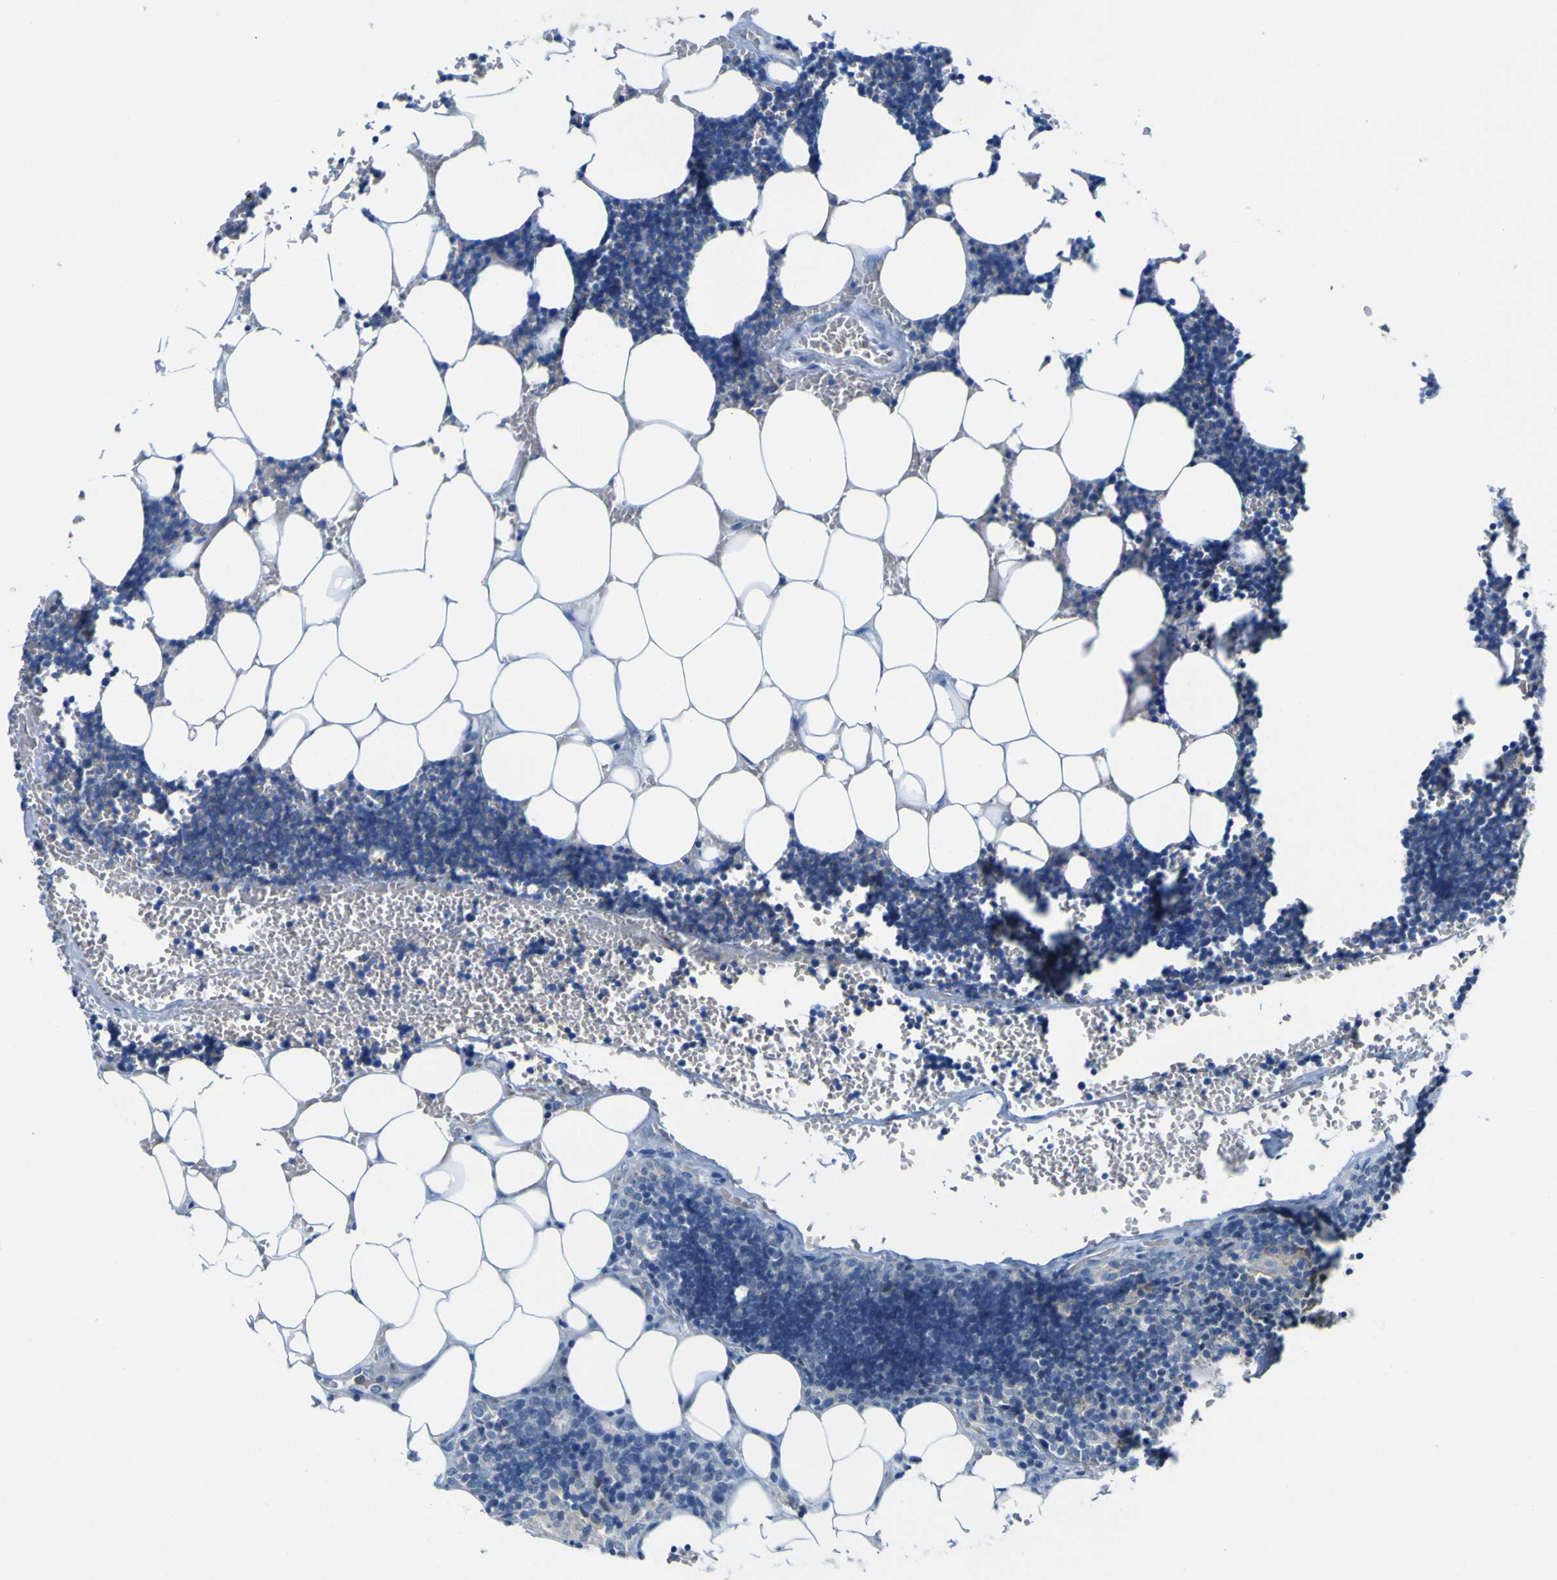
{"staining": {"intensity": "moderate", "quantity": "<25%", "location": "cytoplasmic/membranous"}, "tissue": "lymph node", "cell_type": "Germinal center cells", "image_type": "normal", "snomed": [{"axis": "morphology", "description": "Normal tissue, NOS"}, {"axis": "topography", "description": "Lymph node"}], "caption": "The image reveals immunohistochemical staining of normal lymph node. There is moderate cytoplasmic/membranous expression is present in about <25% of germinal center cells. Ihc stains the protein in brown and the nuclei are stained blue.", "gene": "ABHD3", "patient": {"sex": "male", "age": 33}}